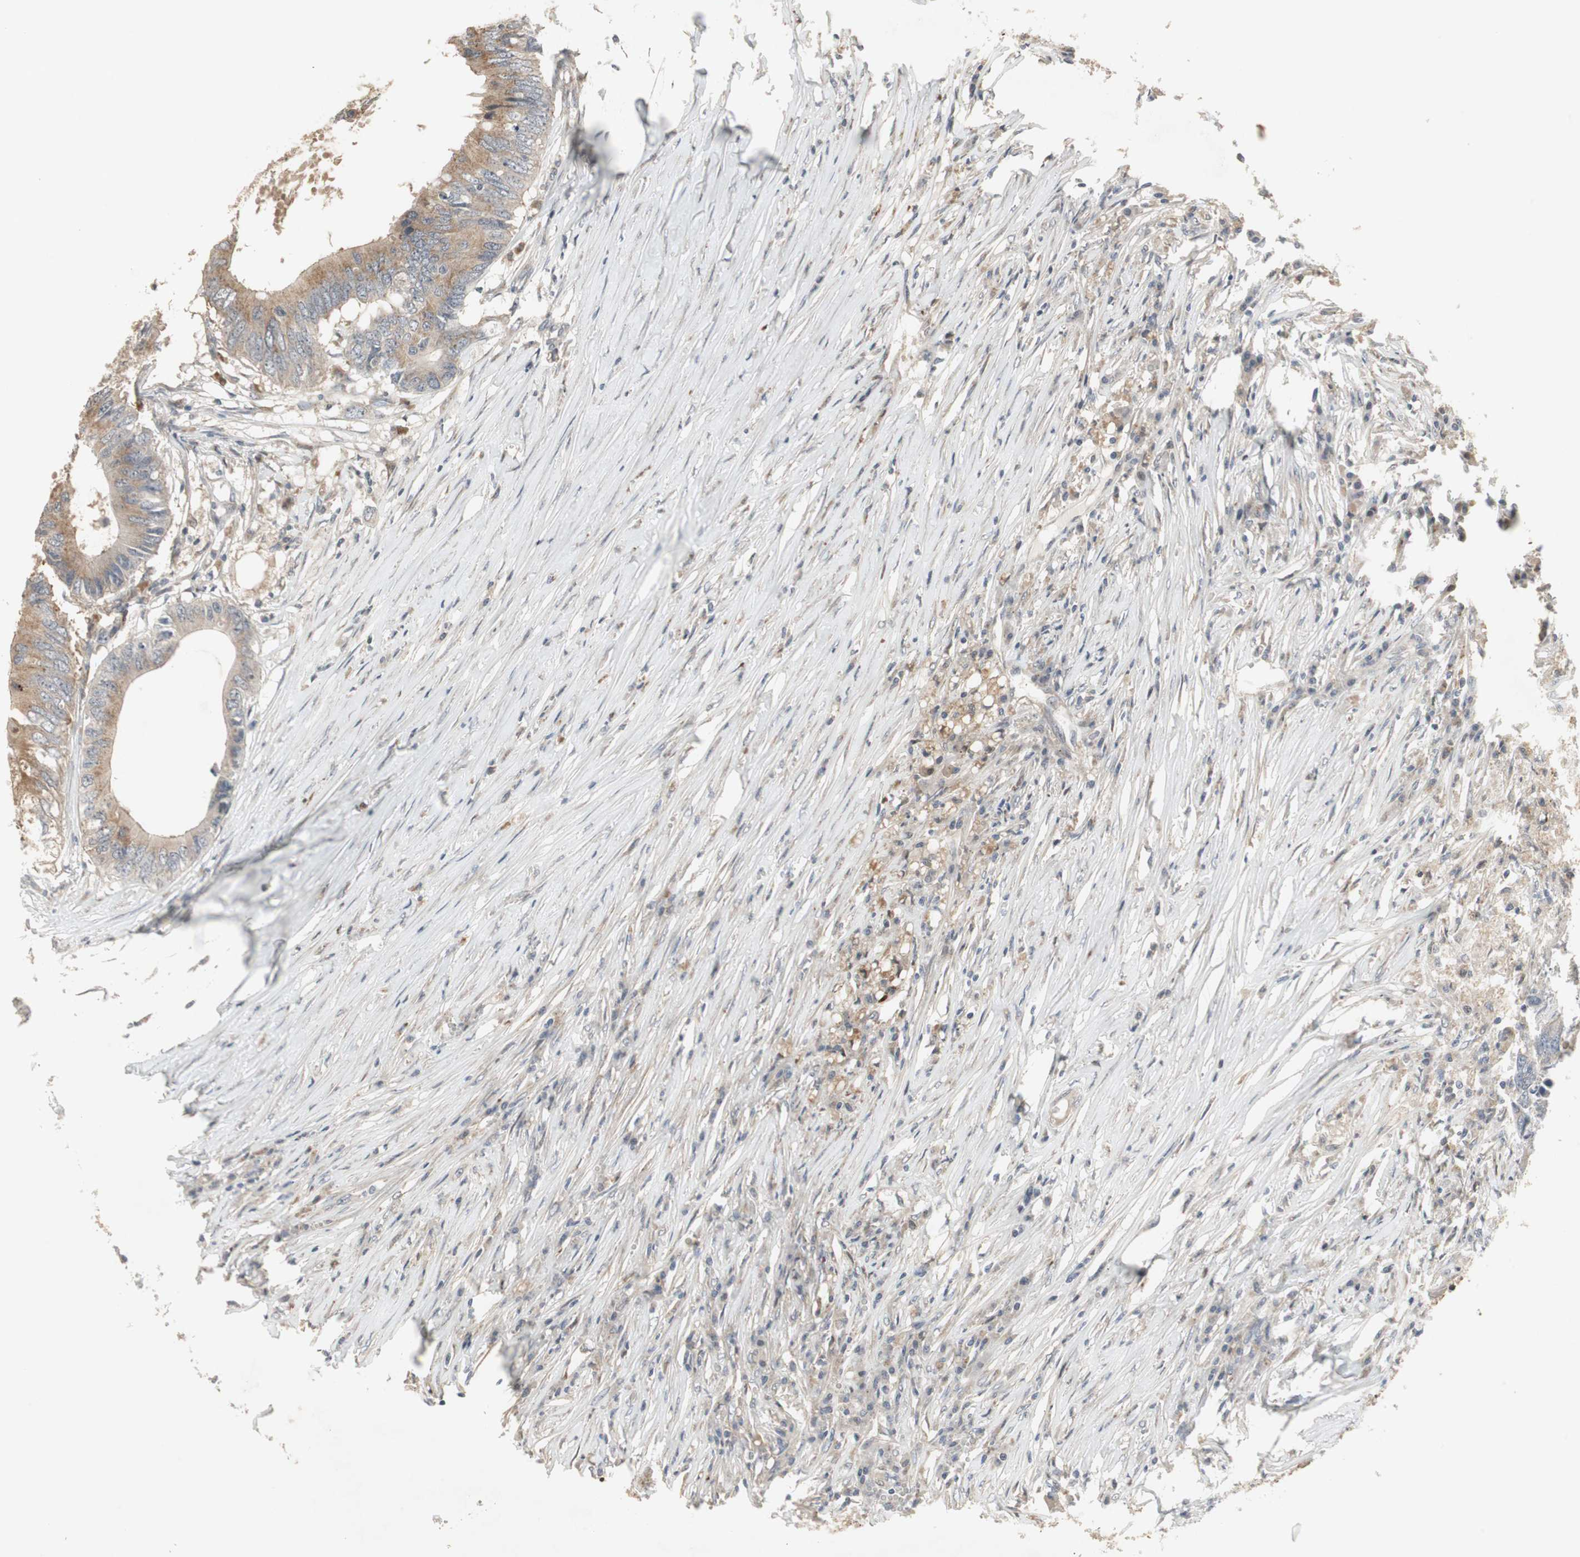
{"staining": {"intensity": "weak", "quantity": "25%-75%", "location": "cytoplasmic/membranous"}, "tissue": "colorectal cancer", "cell_type": "Tumor cells", "image_type": "cancer", "snomed": [{"axis": "morphology", "description": "Adenocarcinoma, NOS"}, {"axis": "topography", "description": "Colon"}], "caption": "Protein expression analysis of human colorectal cancer reveals weak cytoplasmic/membranous positivity in approximately 25%-75% of tumor cells.", "gene": "SNX4", "patient": {"sex": "male", "age": 71}}